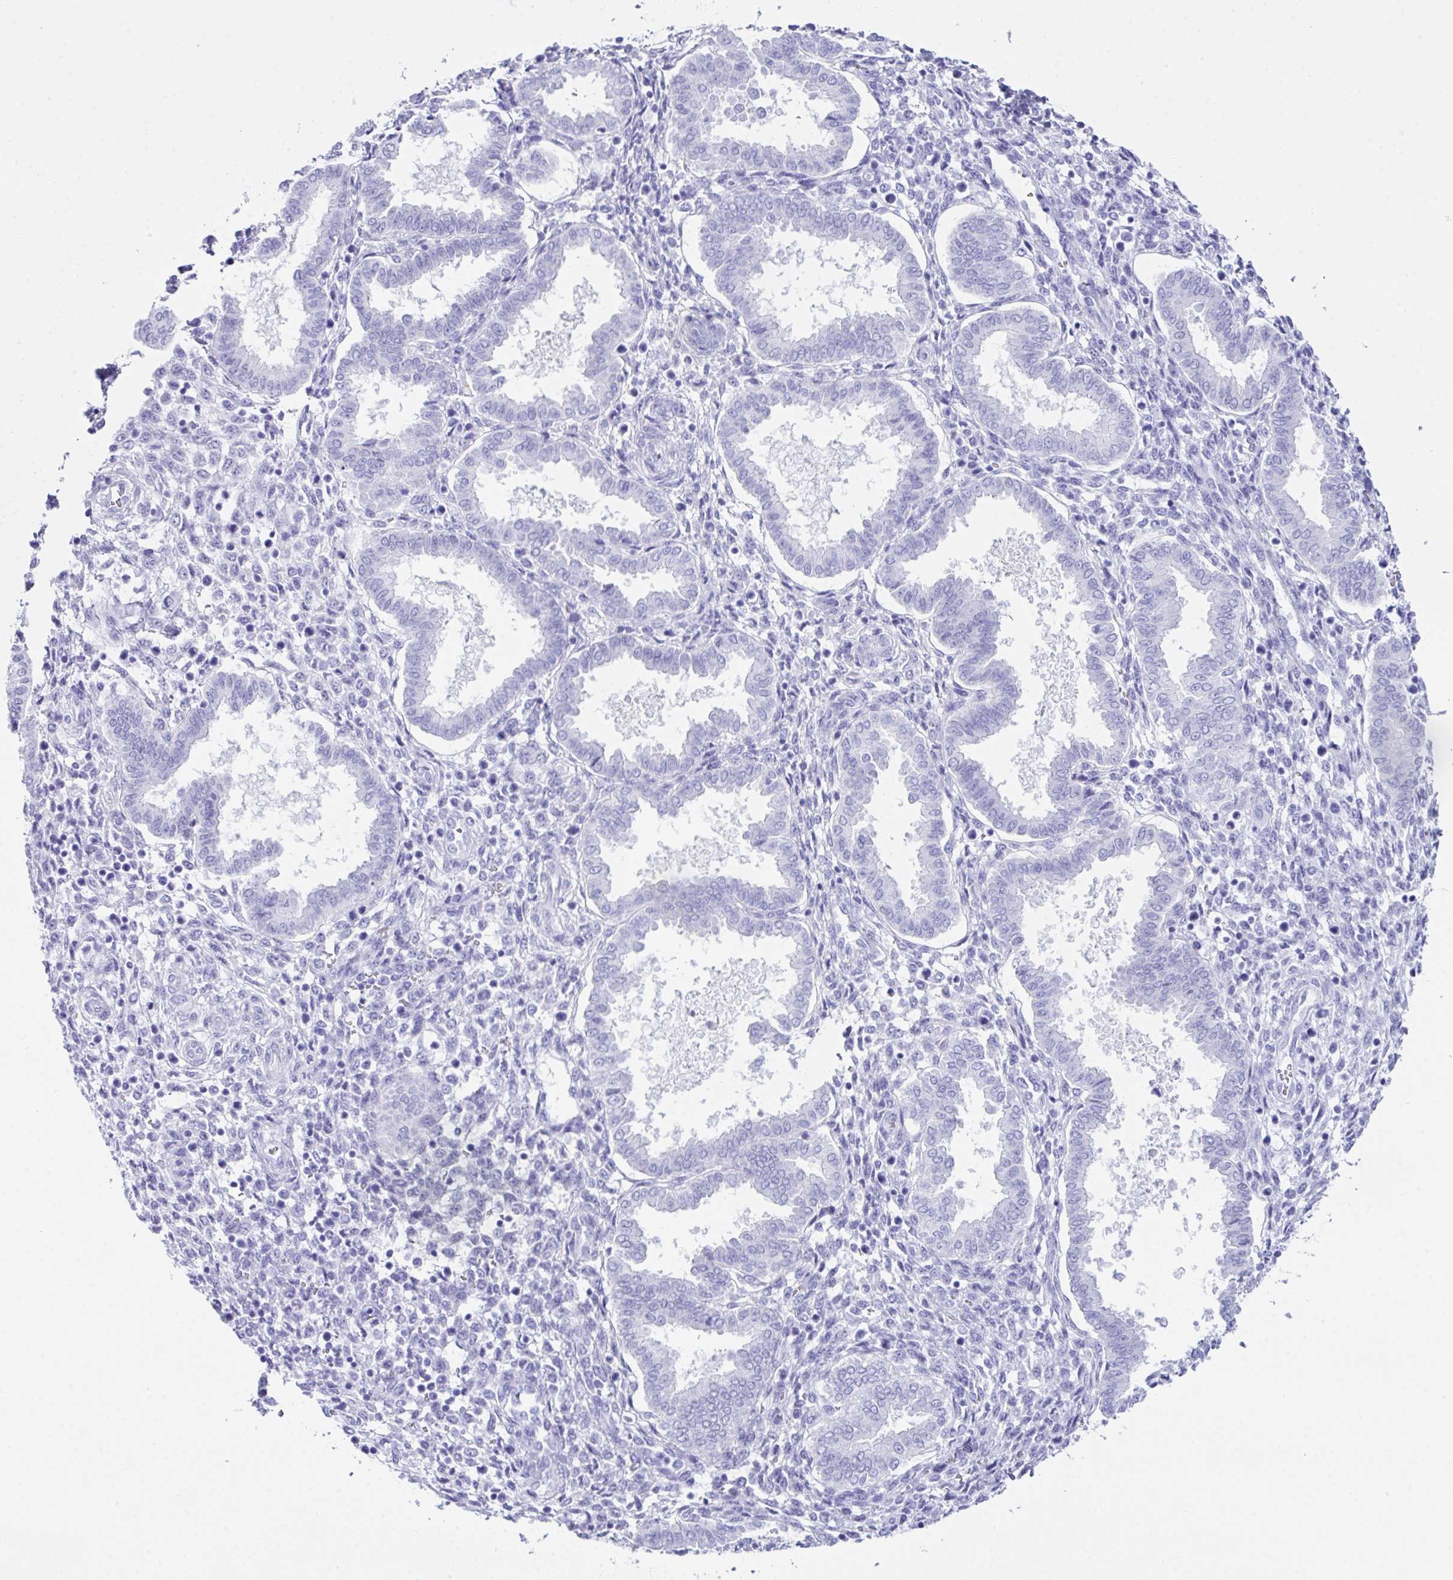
{"staining": {"intensity": "negative", "quantity": "none", "location": "none"}, "tissue": "endometrium", "cell_type": "Cells in endometrial stroma", "image_type": "normal", "snomed": [{"axis": "morphology", "description": "Normal tissue, NOS"}, {"axis": "topography", "description": "Endometrium"}], "caption": "An IHC photomicrograph of unremarkable endometrium is shown. There is no staining in cells in endometrial stroma of endometrium.", "gene": "LGALS4", "patient": {"sex": "female", "age": 24}}